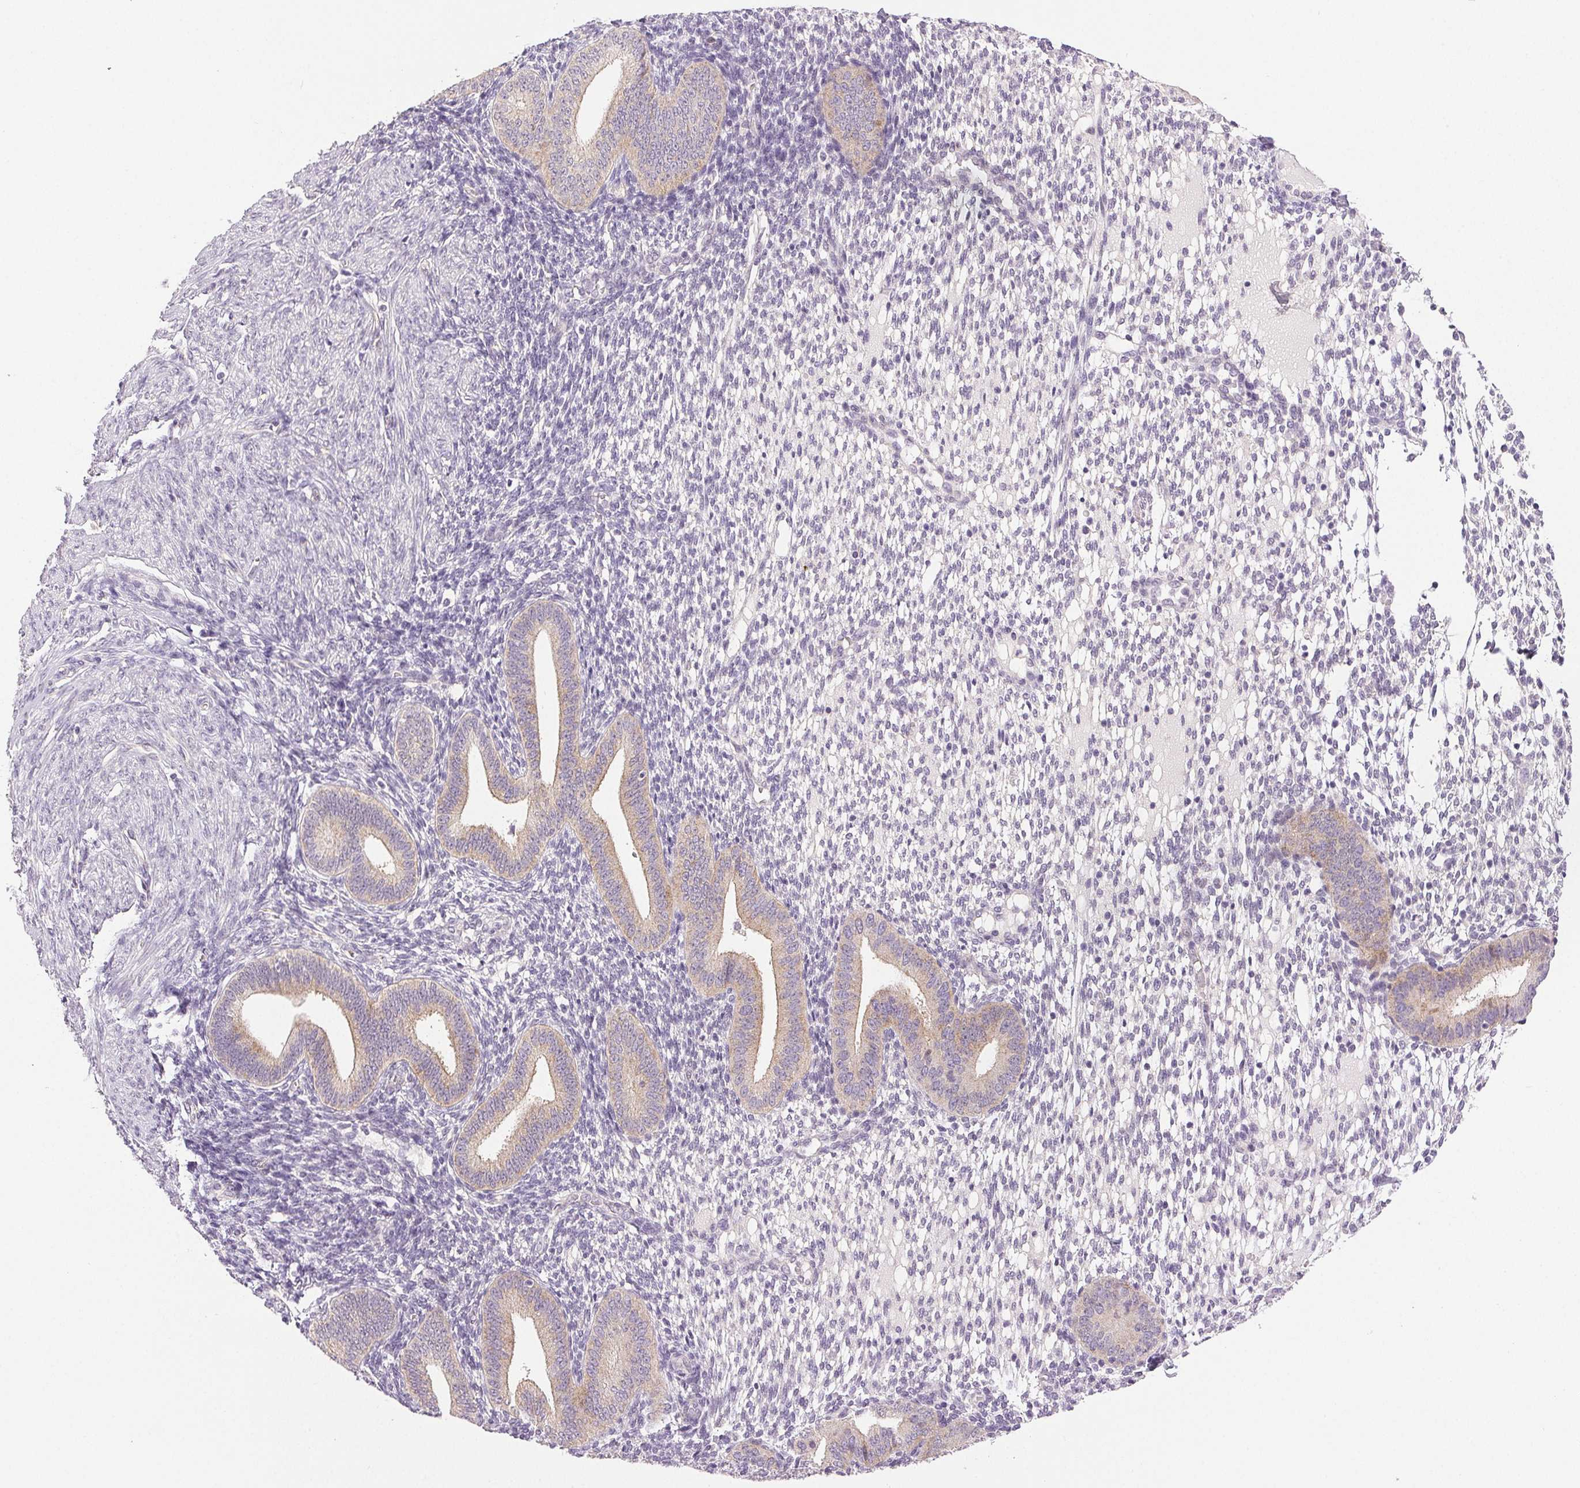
{"staining": {"intensity": "negative", "quantity": "none", "location": "none"}, "tissue": "endometrium", "cell_type": "Cells in endometrial stroma", "image_type": "normal", "snomed": [{"axis": "morphology", "description": "Normal tissue, NOS"}, {"axis": "topography", "description": "Endometrium"}], "caption": "A high-resolution micrograph shows immunohistochemistry (IHC) staining of unremarkable endometrium, which reveals no significant expression in cells in endometrial stroma.", "gene": "PLCB1", "patient": {"sex": "female", "age": 40}}